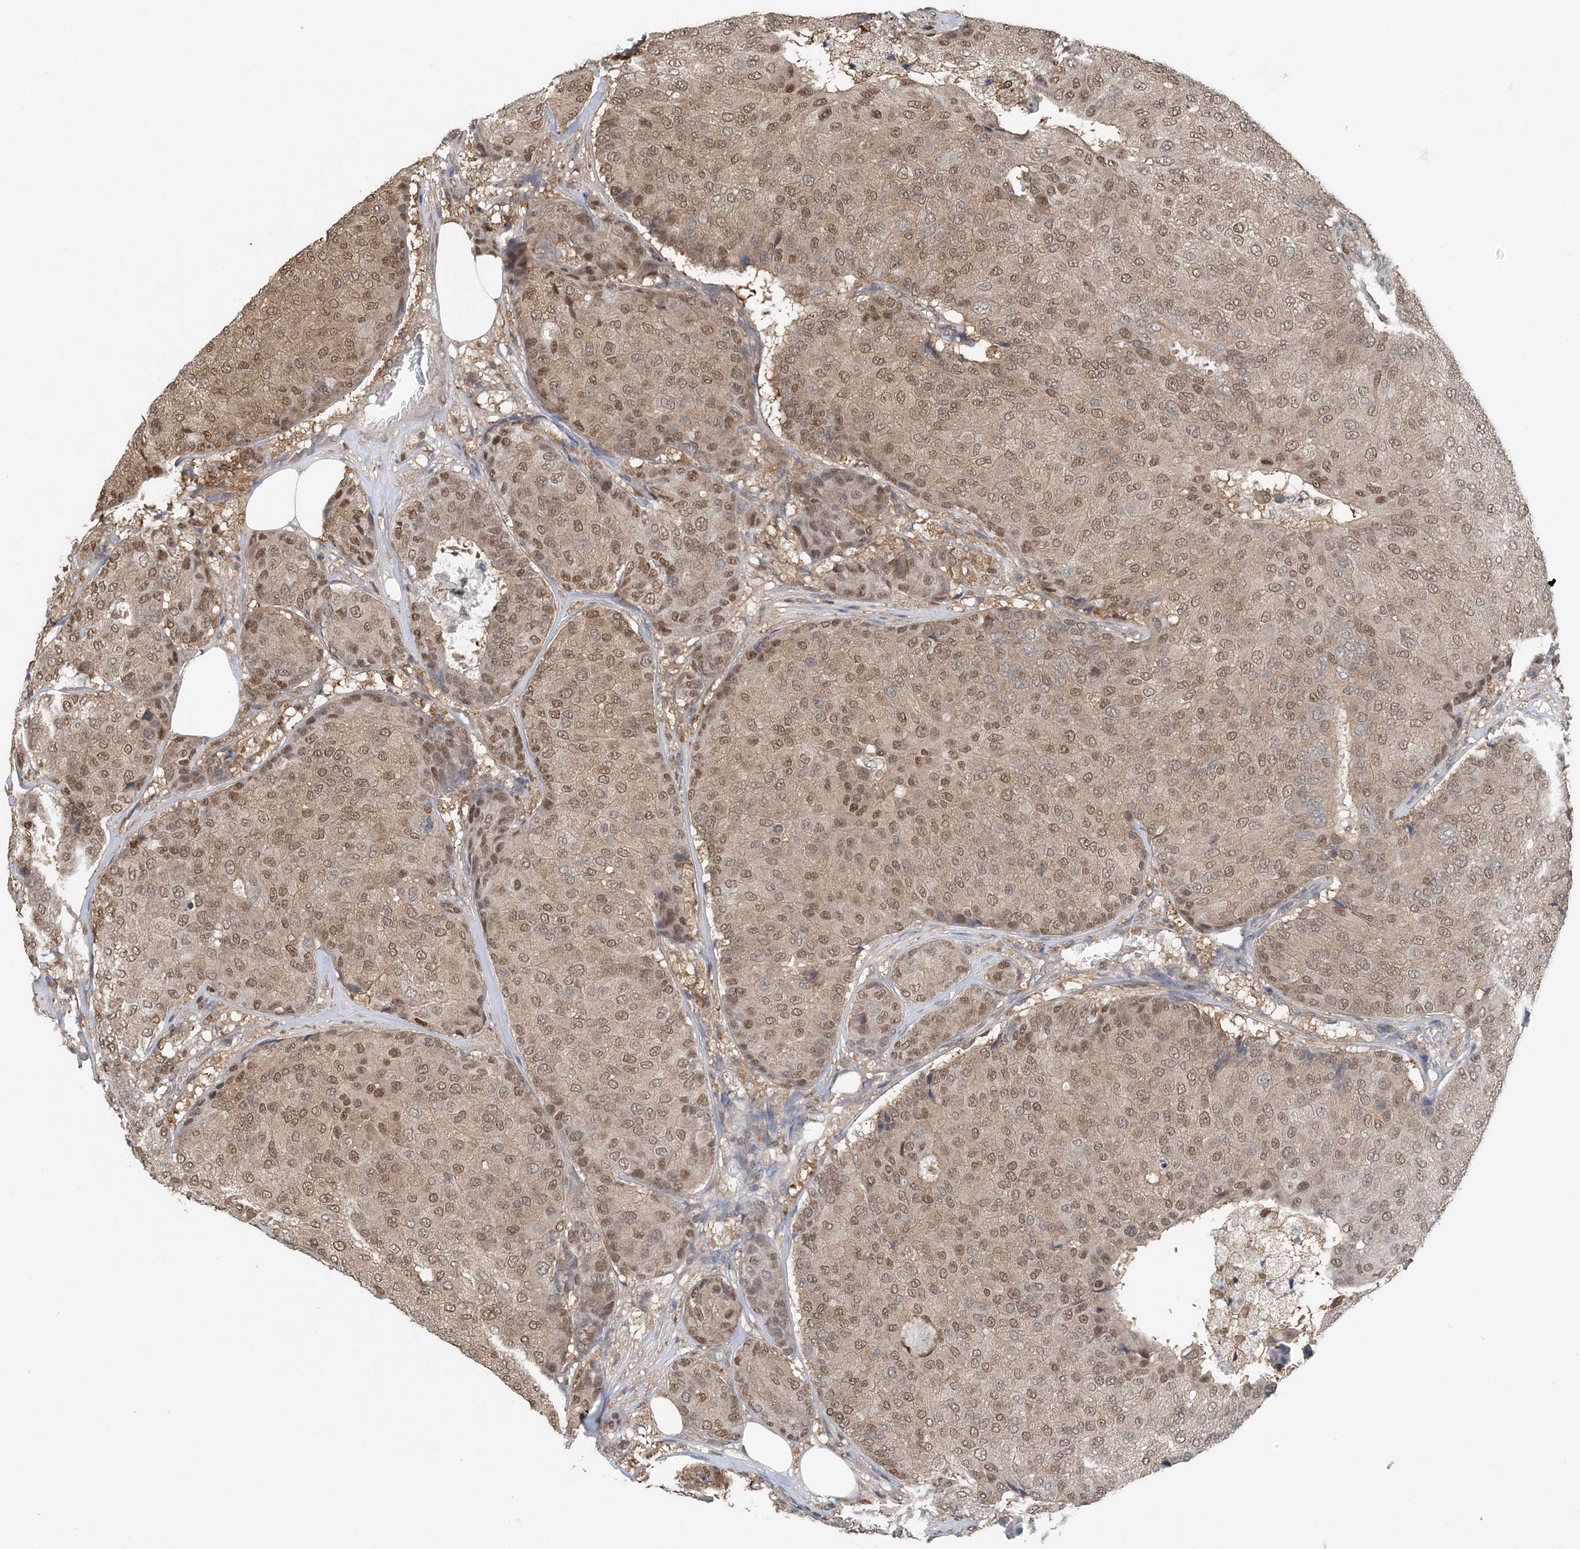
{"staining": {"intensity": "moderate", "quantity": ">75%", "location": "cytoplasmic/membranous,nuclear"}, "tissue": "breast cancer", "cell_type": "Tumor cells", "image_type": "cancer", "snomed": [{"axis": "morphology", "description": "Duct carcinoma"}, {"axis": "topography", "description": "Breast"}], "caption": "Breast cancer was stained to show a protein in brown. There is medium levels of moderate cytoplasmic/membranous and nuclear expression in approximately >75% of tumor cells.", "gene": "HIKESHI", "patient": {"sex": "female", "age": 75}}